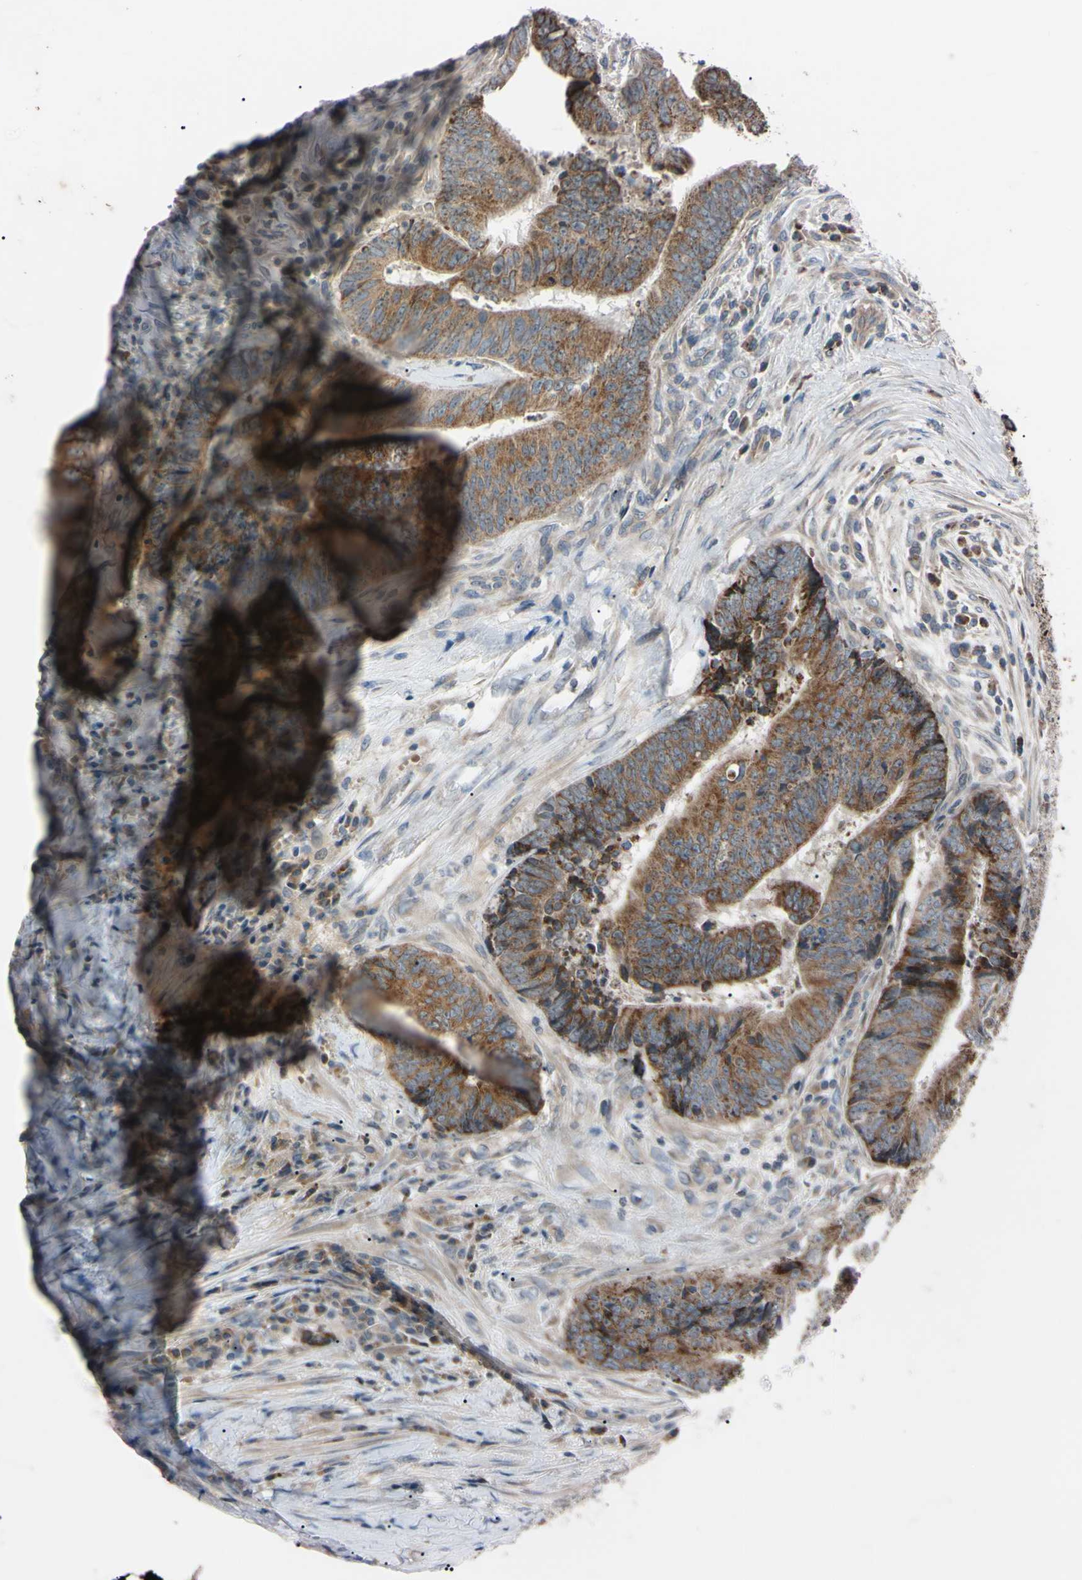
{"staining": {"intensity": "weak", "quantity": ">75%", "location": "cytoplasmic/membranous"}, "tissue": "colorectal cancer", "cell_type": "Tumor cells", "image_type": "cancer", "snomed": [{"axis": "morphology", "description": "Adenocarcinoma, NOS"}, {"axis": "topography", "description": "Rectum"}], "caption": "This is an image of IHC staining of colorectal cancer (adenocarcinoma), which shows weak expression in the cytoplasmic/membranous of tumor cells.", "gene": "TNFRSF1A", "patient": {"sex": "male", "age": 72}}